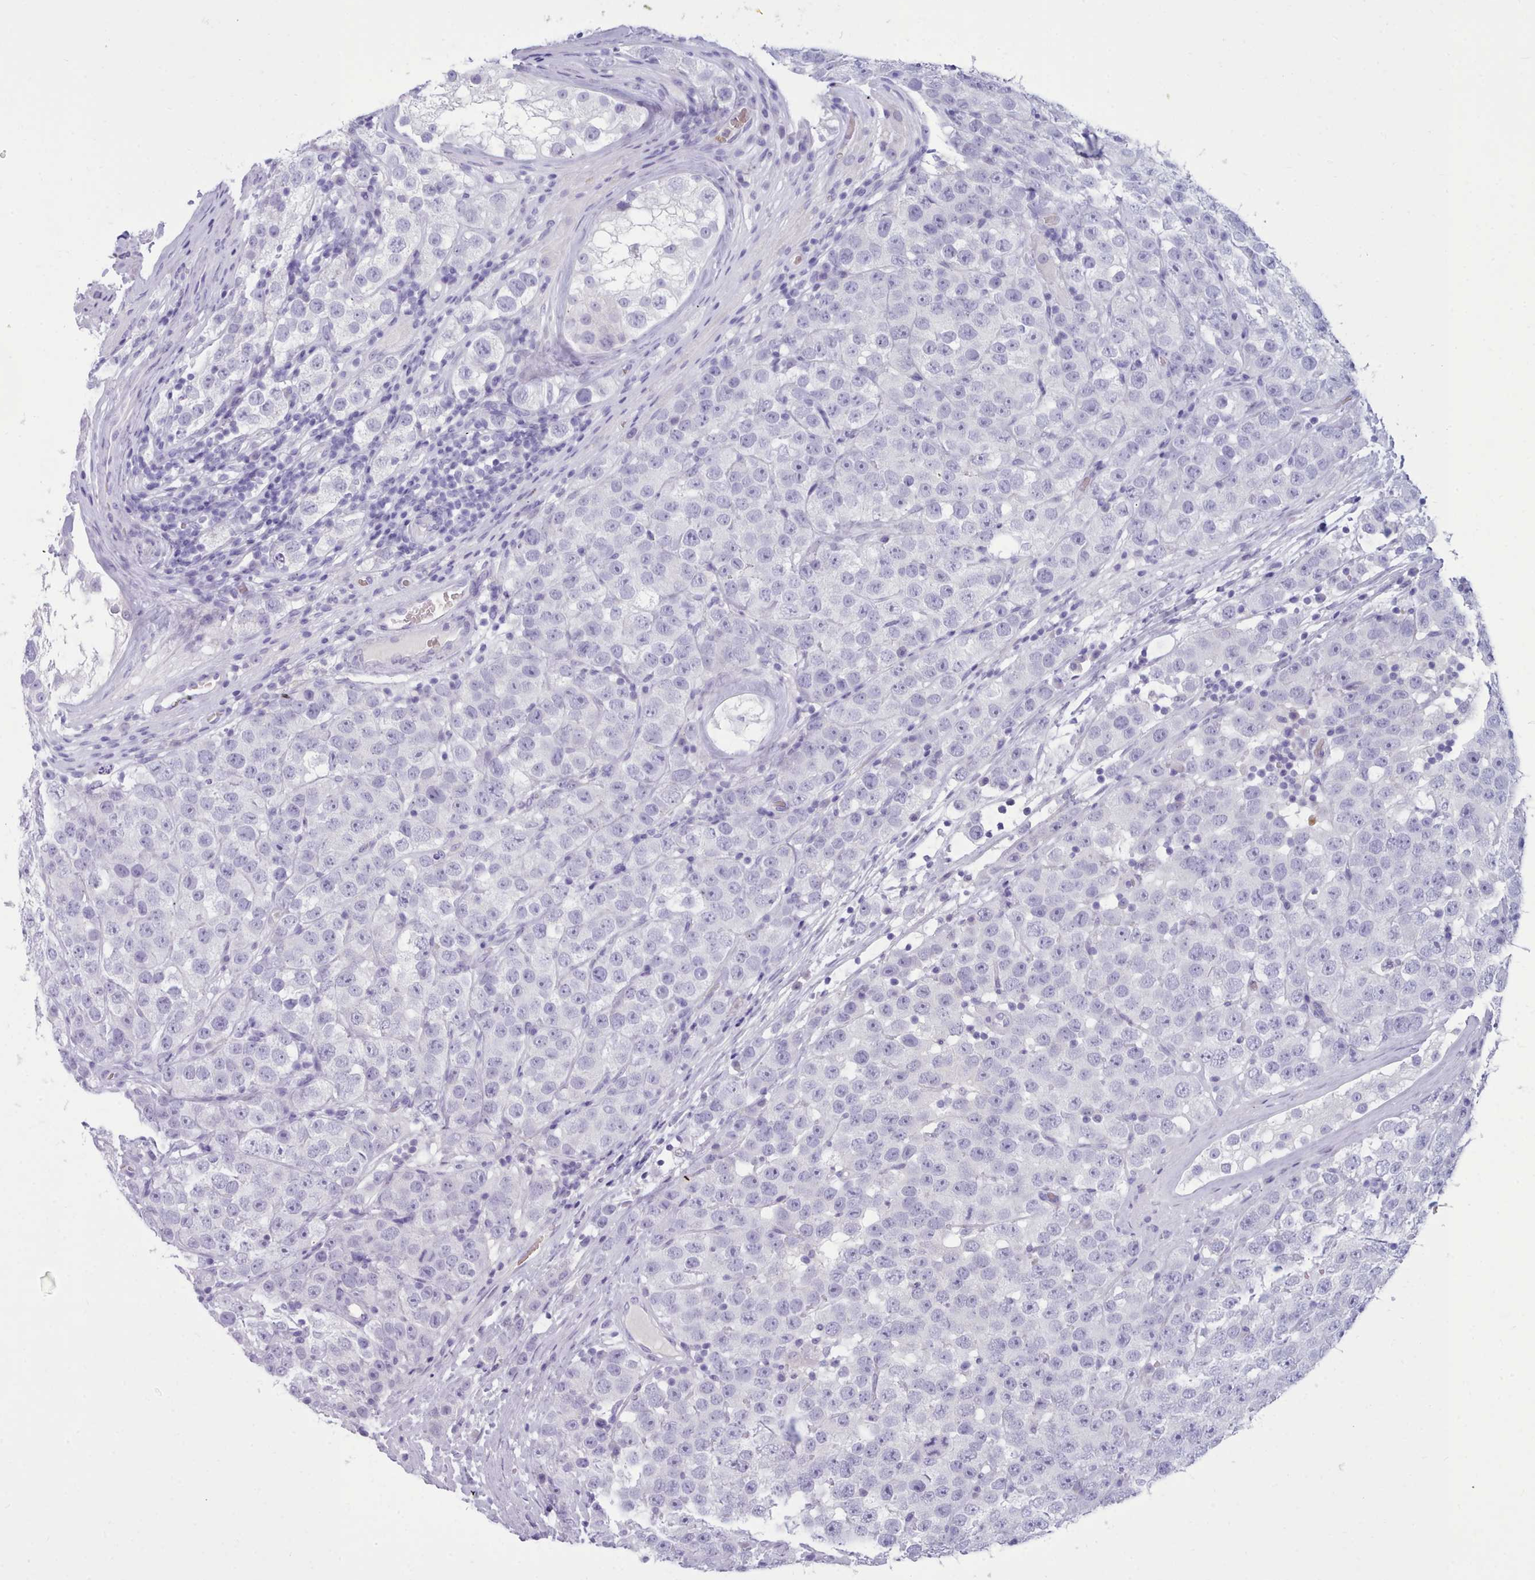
{"staining": {"intensity": "negative", "quantity": "none", "location": "none"}, "tissue": "testis cancer", "cell_type": "Tumor cells", "image_type": "cancer", "snomed": [{"axis": "morphology", "description": "Seminoma, NOS"}, {"axis": "topography", "description": "Testis"}], "caption": "This is an IHC histopathology image of testis seminoma. There is no staining in tumor cells.", "gene": "NKX1-2", "patient": {"sex": "male", "age": 28}}